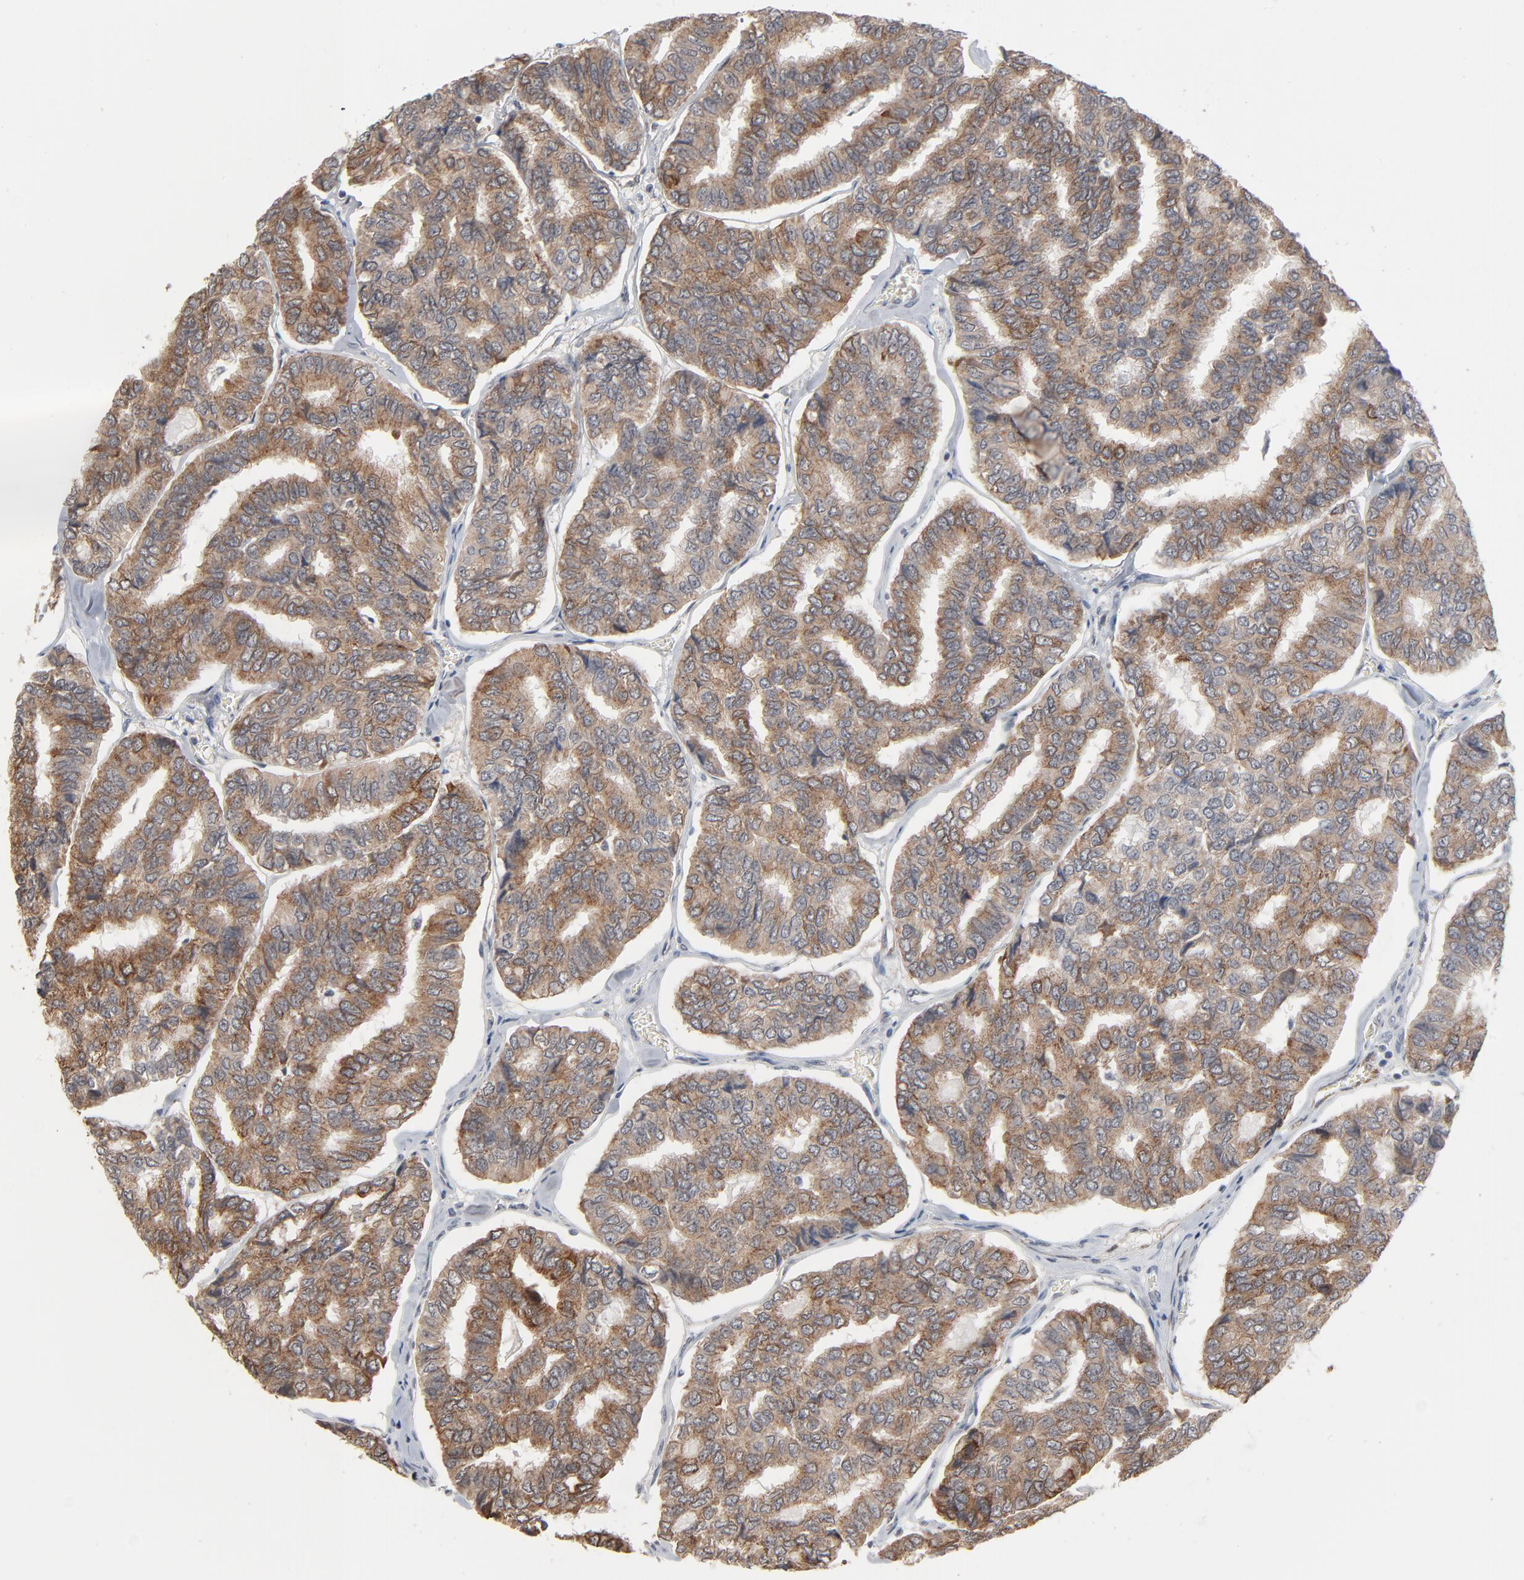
{"staining": {"intensity": "moderate", "quantity": ">75%", "location": "cytoplasmic/membranous"}, "tissue": "thyroid cancer", "cell_type": "Tumor cells", "image_type": "cancer", "snomed": [{"axis": "morphology", "description": "Papillary adenocarcinoma, NOS"}, {"axis": "topography", "description": "Thyroid gland"}], "caption": "Brown immunohistochemical staining in human papillary adenocarcinoma (thyroid) displays moderate cytoplasmic/membranous expression in approximately >75% of tumor cells.", "gene": "ITPR3", "patient": {"sex": "female", "age": 35}}